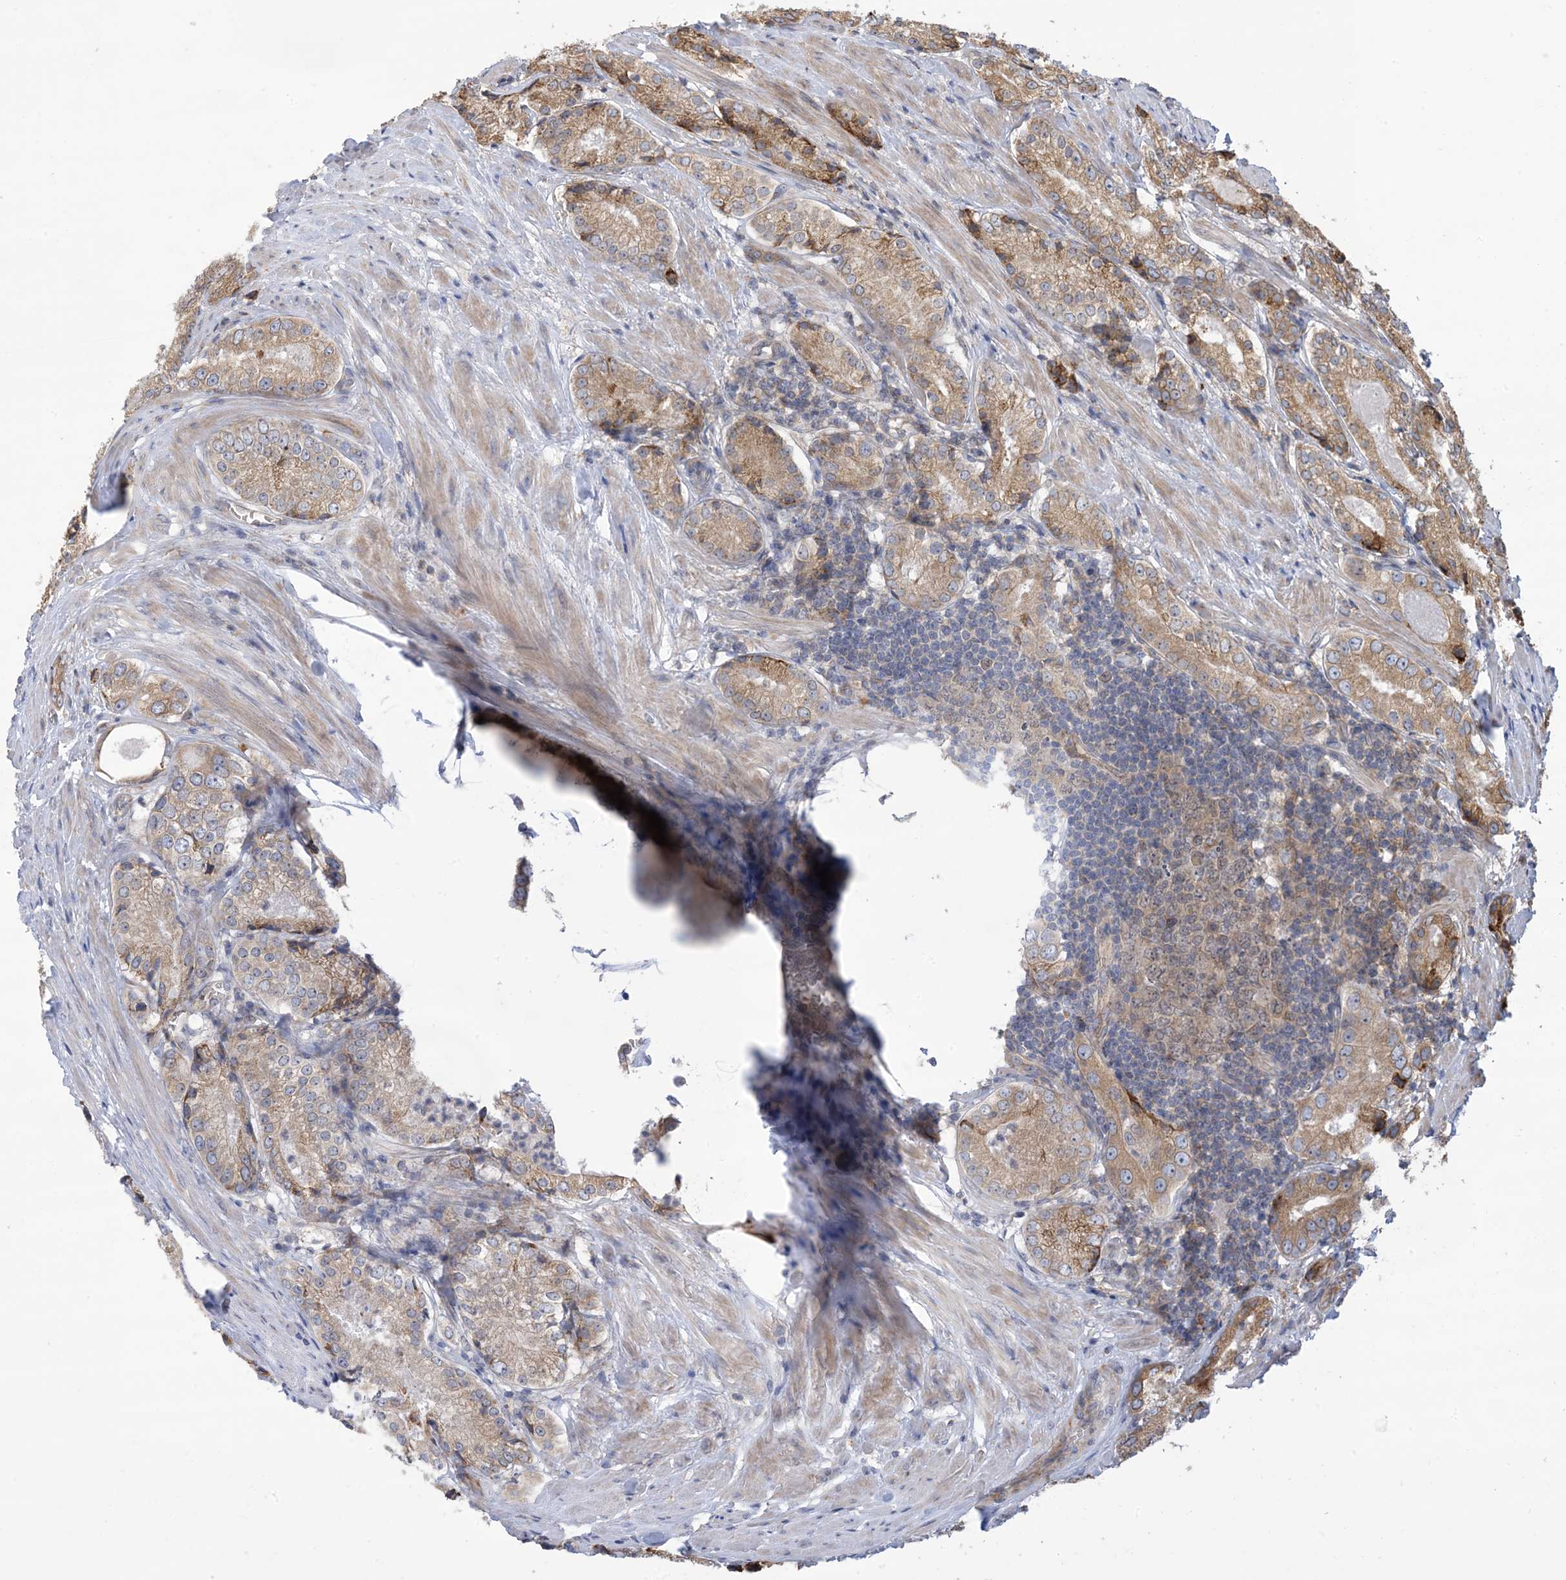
{"staining": {"intensity": "moderate", "quantity": "25%-75%", "location": "cytoplasmic/membranous"}, "tissue": "prostate cancer", "cell_type": "Tumor cells", "image_type": "cancer", "snomed": [{"axis": "morphology", "description": "Adenocarcinoma, Low grade"}, {"axis": "topography", "description": "Prostate"}], "caption": "High-magnification brightfield microscopy of prostate cancer (adenocarcinoma (low-grade)) stained with DAB (3,3'-diaminobenzidine) (brown) and counterstained with hematoxylin (blue). tumor cells exhibit moderate cytoplasmic/membranous staining is identified in about25%-75% of cells.", "gene": "CLEC16A", "patient": {"sex": "male", "age": 54}}